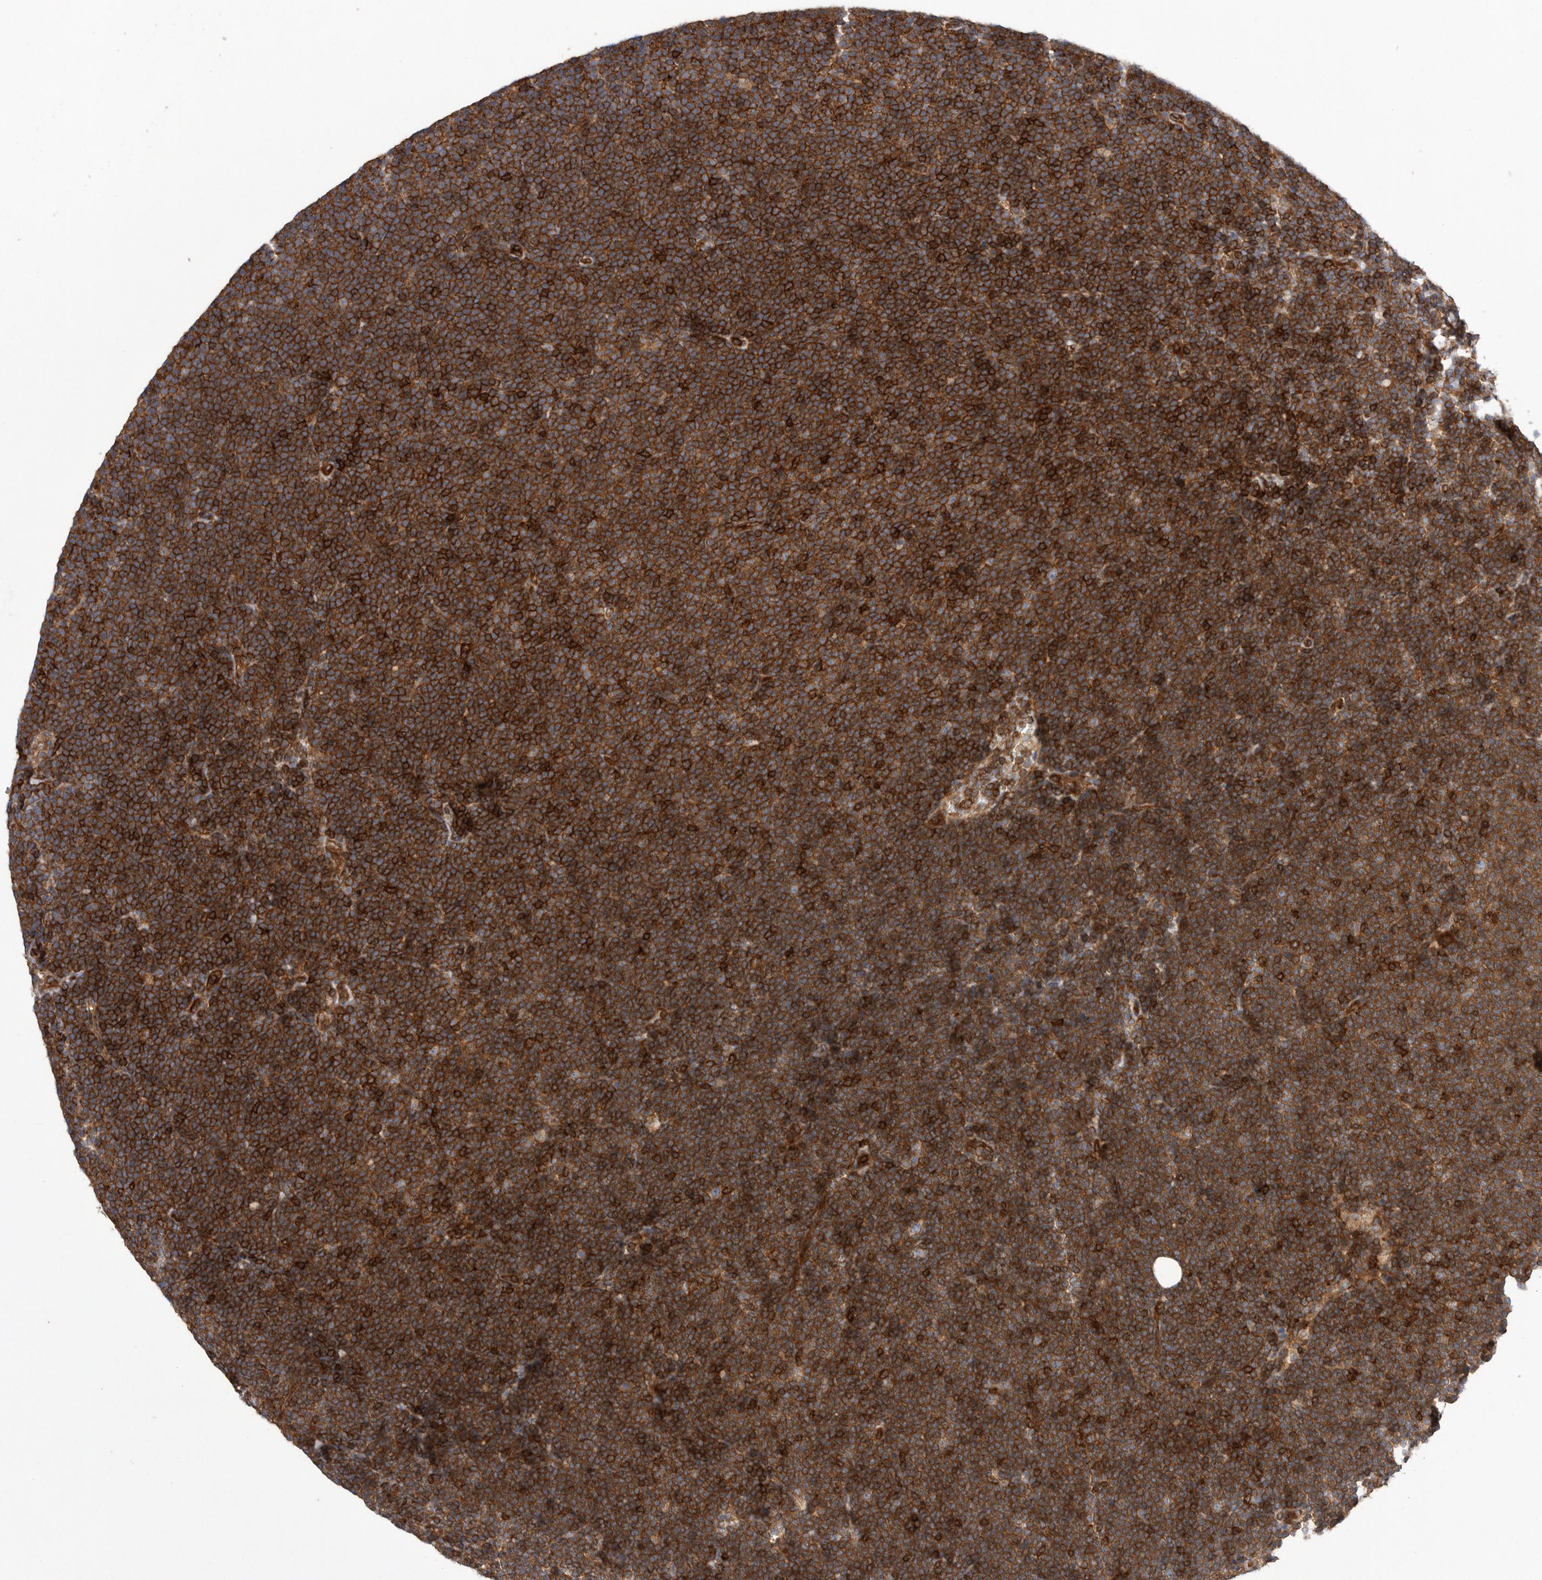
{"staining": {"intensity": "strong", "quantity": ">75%", "location": "cytoplasmic/membranous"}, "tissue": "lymphoma", "cell_type": "Tumor cells", "image_type": "cancer", "snomed": [{"axis": "morphology", "description": "Malignant lymphoma, non-Hodgkin's type, Low grade"}, {"axis": "topography", "description": "Lymph node"}], "caption": "Strong cytoplasmic/membranous positivity is present in about >75% of tumor cells in low-grade malignant lymphoma, non-Hodgkin's type.", "gene": "PRKCH", "patient": {"sex": "female", "age": 53}}